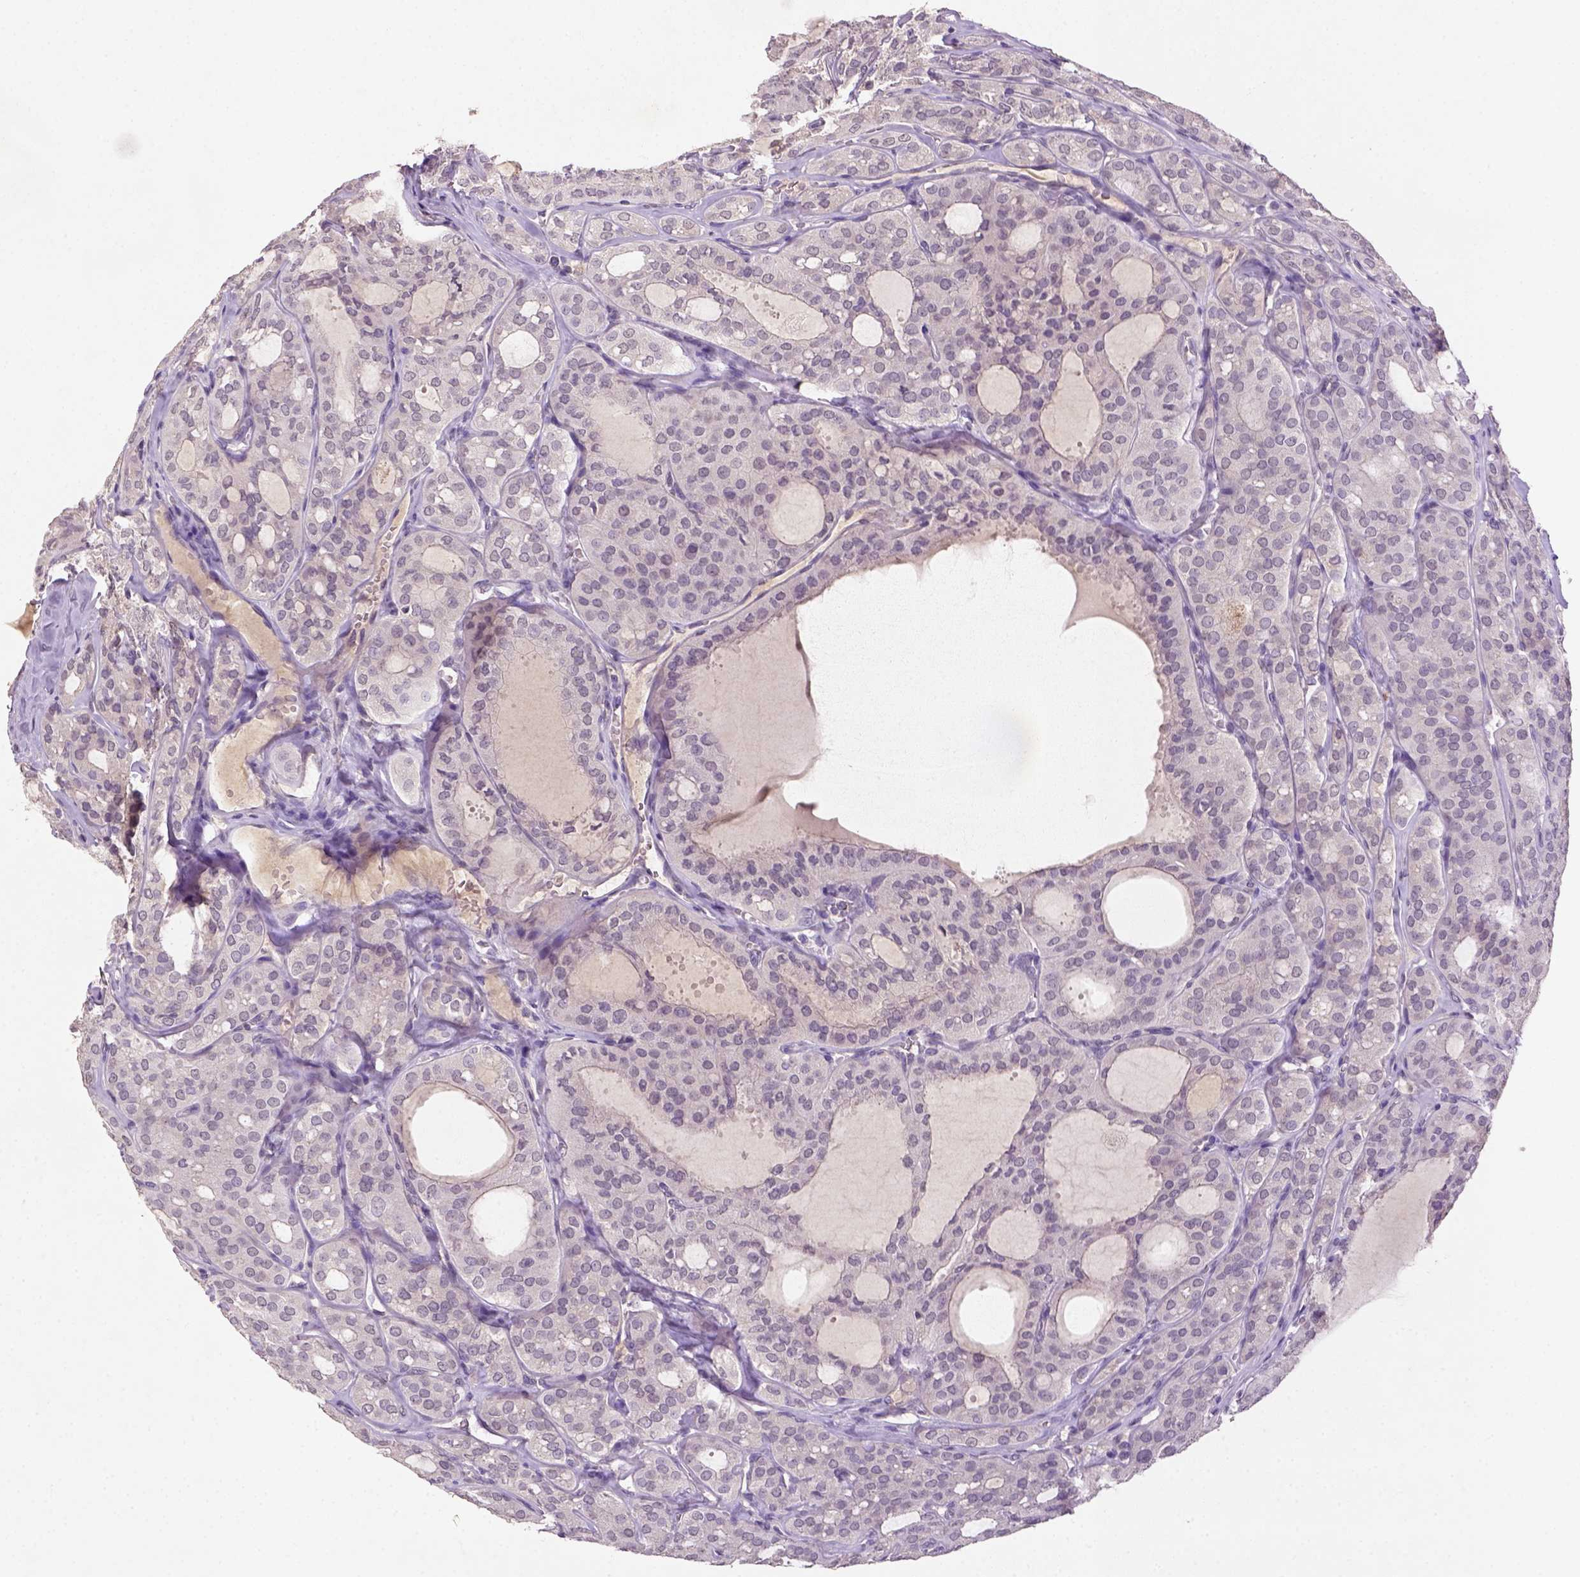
{"staining": {"intensity": "negative", "quantity": "none", "location": "none"}, "tissue": "thyroid cancer", "cell_type": "Tumor cells", "image_type": "cancer", "snomed": [{"axis": "morphology", "description": "Follicular adenoma carcinoma, NOS"}, {"axis": "topography", "description": "Thyroid gland"}], "caption": "An image of thyroid cancer stained for a protein reveals no brown staining in tumor cells. (Immunohistochemistry, brightfield microscopy, high magnification).", "gene": "NLGN2", "patient": {"sex": "male", "age": 75}}